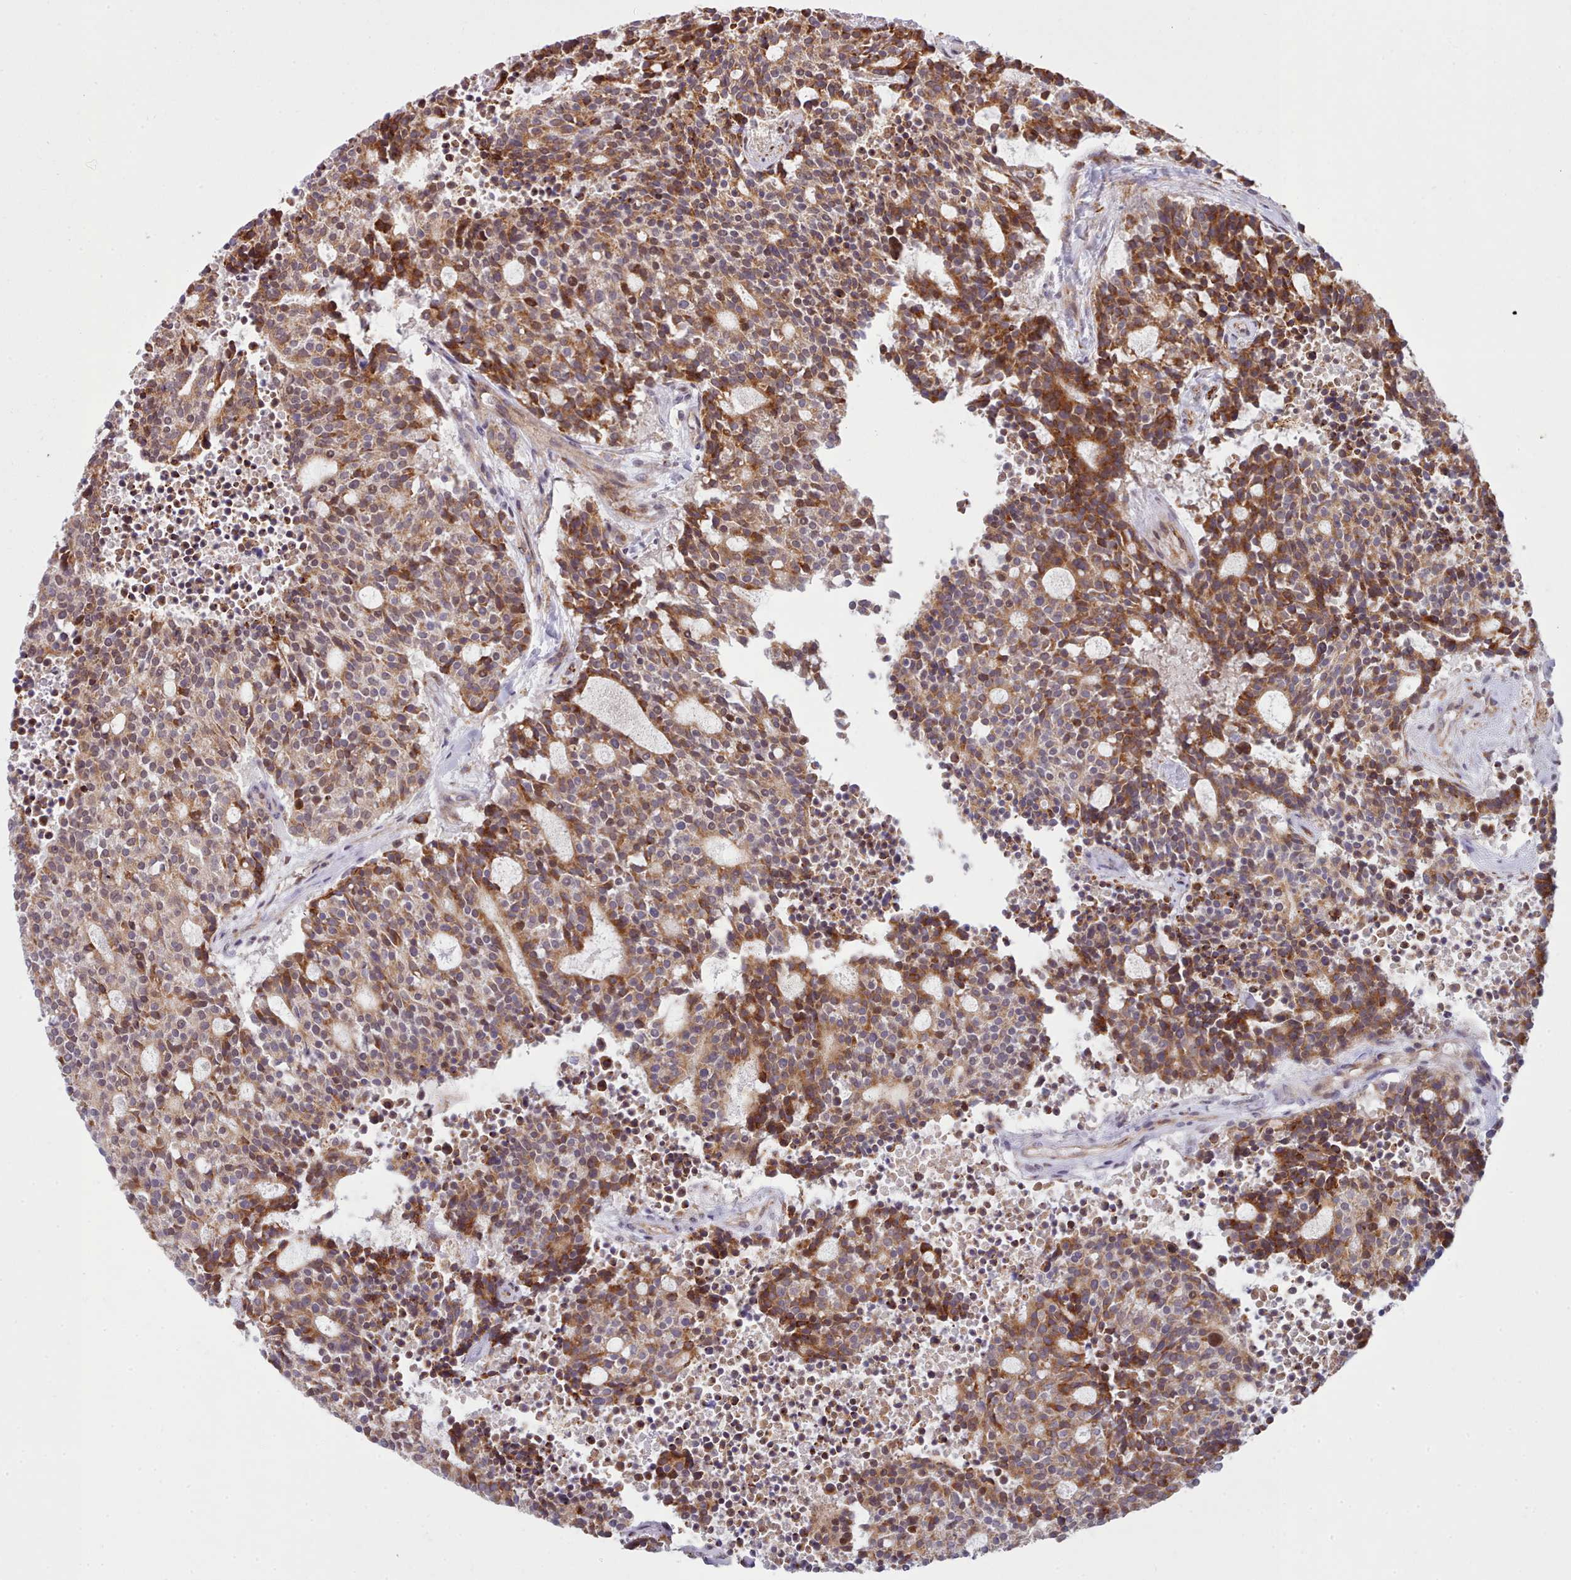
{"staining": {"intensity": "strong", "quantity": ">75%", "location": "cytoplasmic/membranous"}, "tissue": "carcinoid", "cell_type": "Tumor cells", "image_type": "cancer", "snomed": [{"axis": "morphology", "description": "Carcinoid, malignant, NOS"}, {"axis": "topography", "description": "Pancreas"}], "caption": "Immunohistochemistry histopathology image of neoplastic tissue: malignant carcinoid stained using IHC exhibits high levels of strong protein expression localized specifically in the cytoplasmic/membranous of tumor cells, appearing as a cytoplasmic/membranous brown color.", "gene": "TRIM26", "patient": {"sex": "female", "age": 54}}